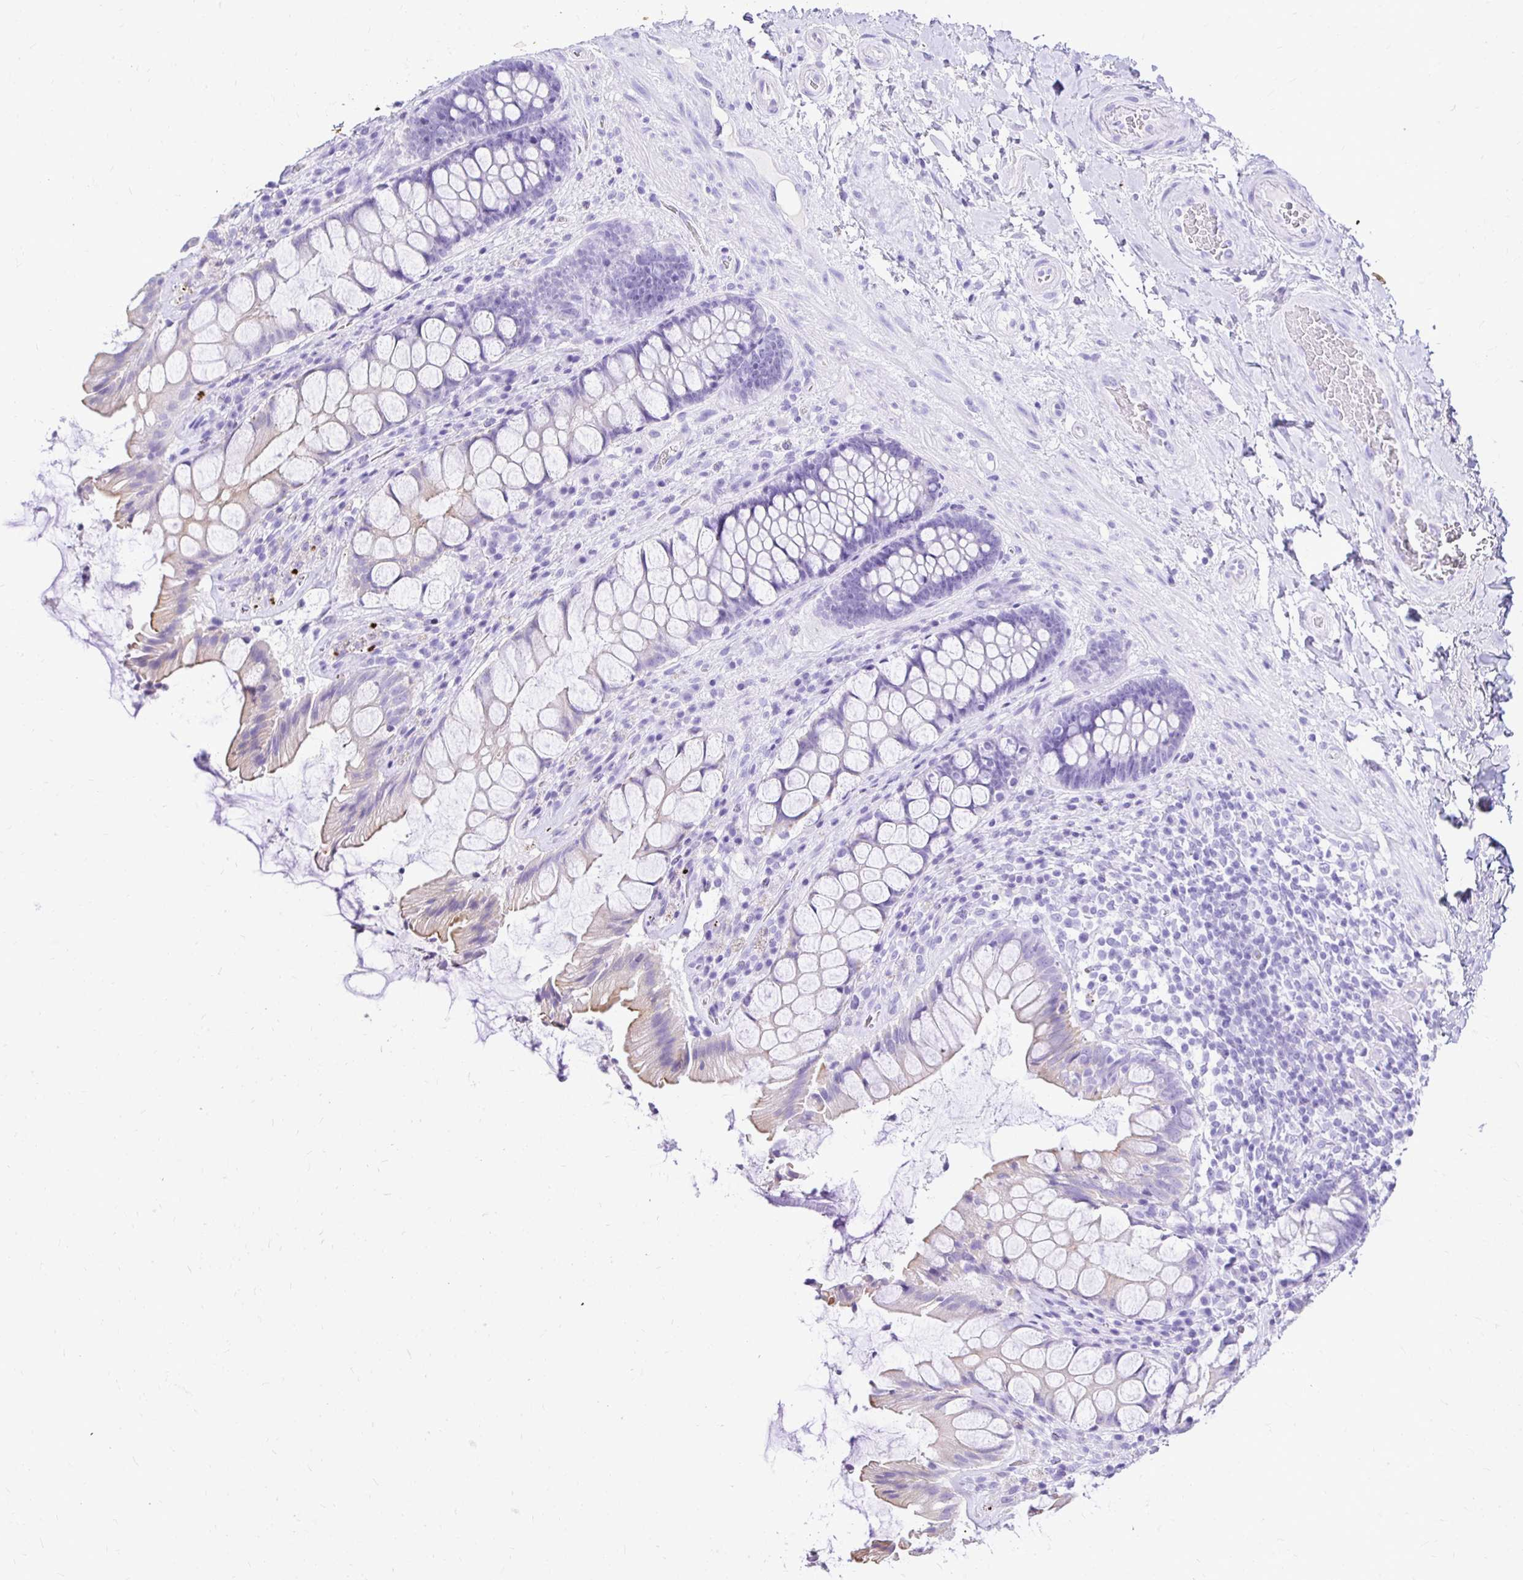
{"staining": {"intensity": "moderate", "quantity": "<25%", "location": "cytoplasmic/membranous"}, "tissue": "rectum", "cell_type": "Glandular cells", "image_type": "normal", "snomed": [{"axis": "morphology", "description": "Normal tissue, NOS"}, {"axis": "topography", "description": "Rectum"}], "caption": "Brown immunohistochemical staining in unremarkable rectum reveals moderate cytoplasmic/membranous staining in approximately <25% of glandular cells. (DAB (3,3'-diaminobenzidine) = brown stain, brightfield microscopy at high magnification).", "gene": "TAF1D", "patient": {"sex": "female", "age": 58}}